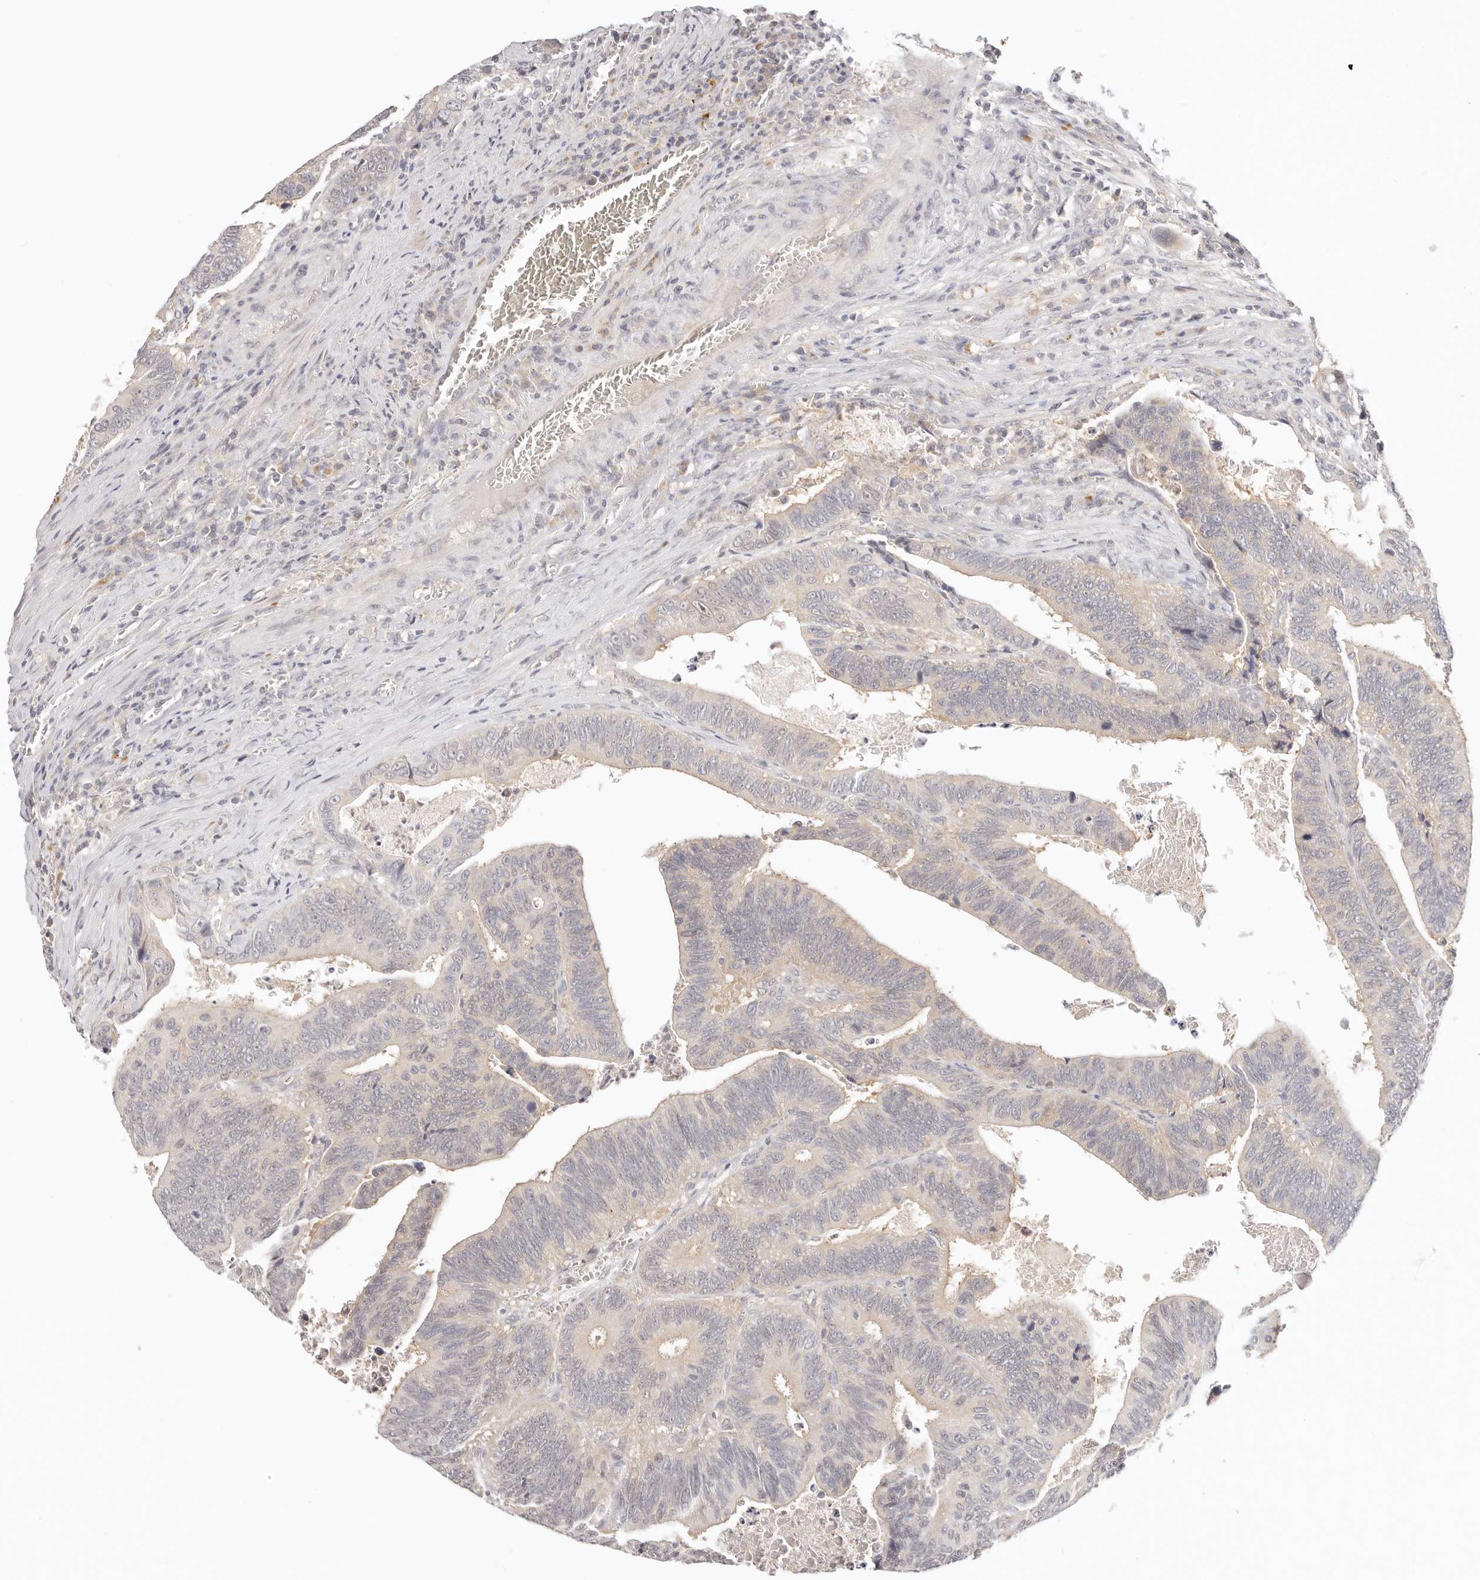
{"staining": {"intensity": "weak", "quantity": "25%-75%", "location": "cytoplasmic/membranous"}, "tissue": "colorectal cancer", "cell_type": "Tumor cells", "image_type": "cancer", "snomed": [{"axis": "morphology", "description": "Inflammation, NOS"}, {"axis": "morphology", "description": "Adenocarcinoma, NOS"}, {"axis": "topography", "description": "Colon"}], "caption": "There is low levels of weak cytoplasmic/membranous expression in tumor cells of colorectal adenocarcinoma, as demonstrated by immunohistochemical staining (brown color).", "gene": "GGPS1", "patient": {"sex": "male", "age": 72}}